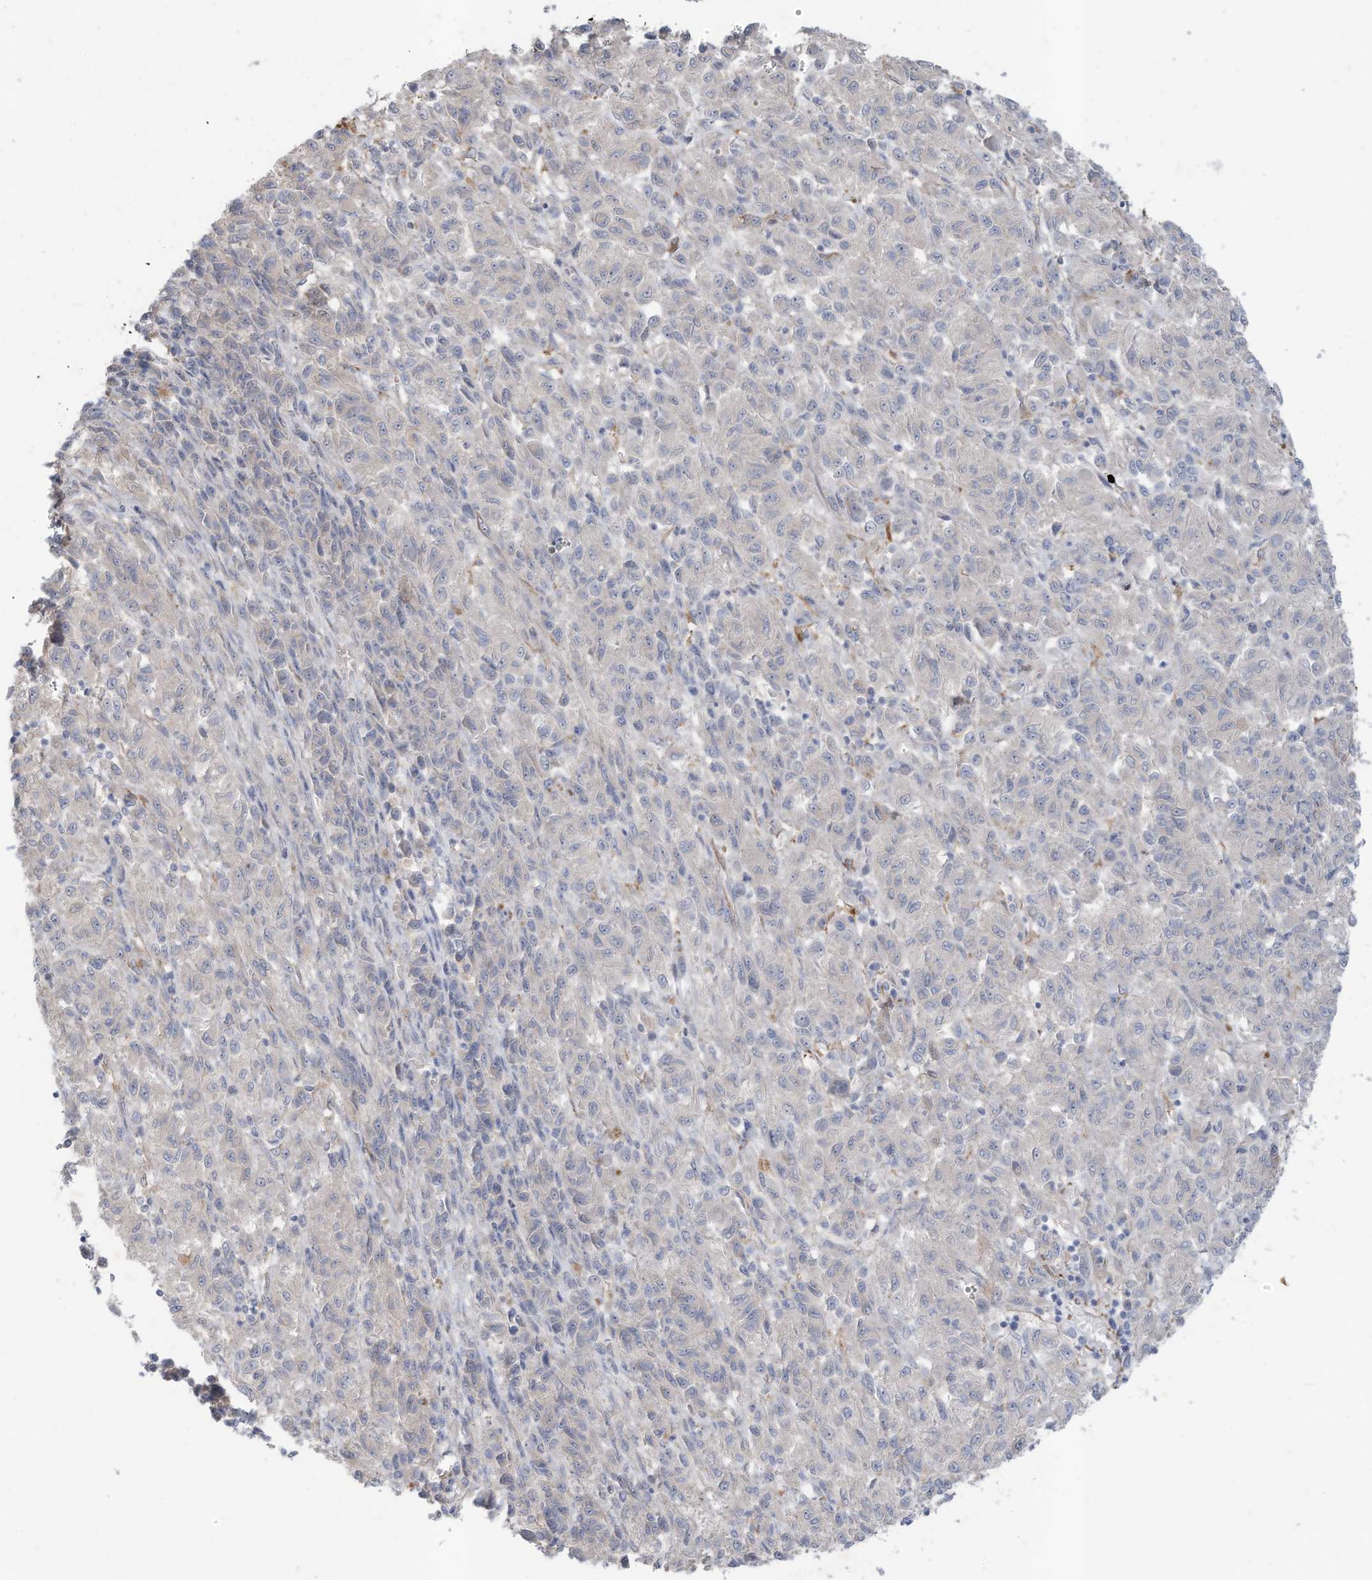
{"staining": {"intensity": "negative", "quantity": "none", "location": "none"}, "tissue": "melanoma", "cell_type": "Tumor cells", "image_type": "cancer", "snomed": [{"axis": "morphology", "description": "Malignant melanoma, Metastatic site"}, {"axis": "topography", "description": "Lung"}], "caption": "Immunohistochemical staining of human malignant melanoma (metastatic site) exhibits no significant expression in tumor cells.", "gene": "SLC17A7", "patient": {"sex": "male", "age": 64}}